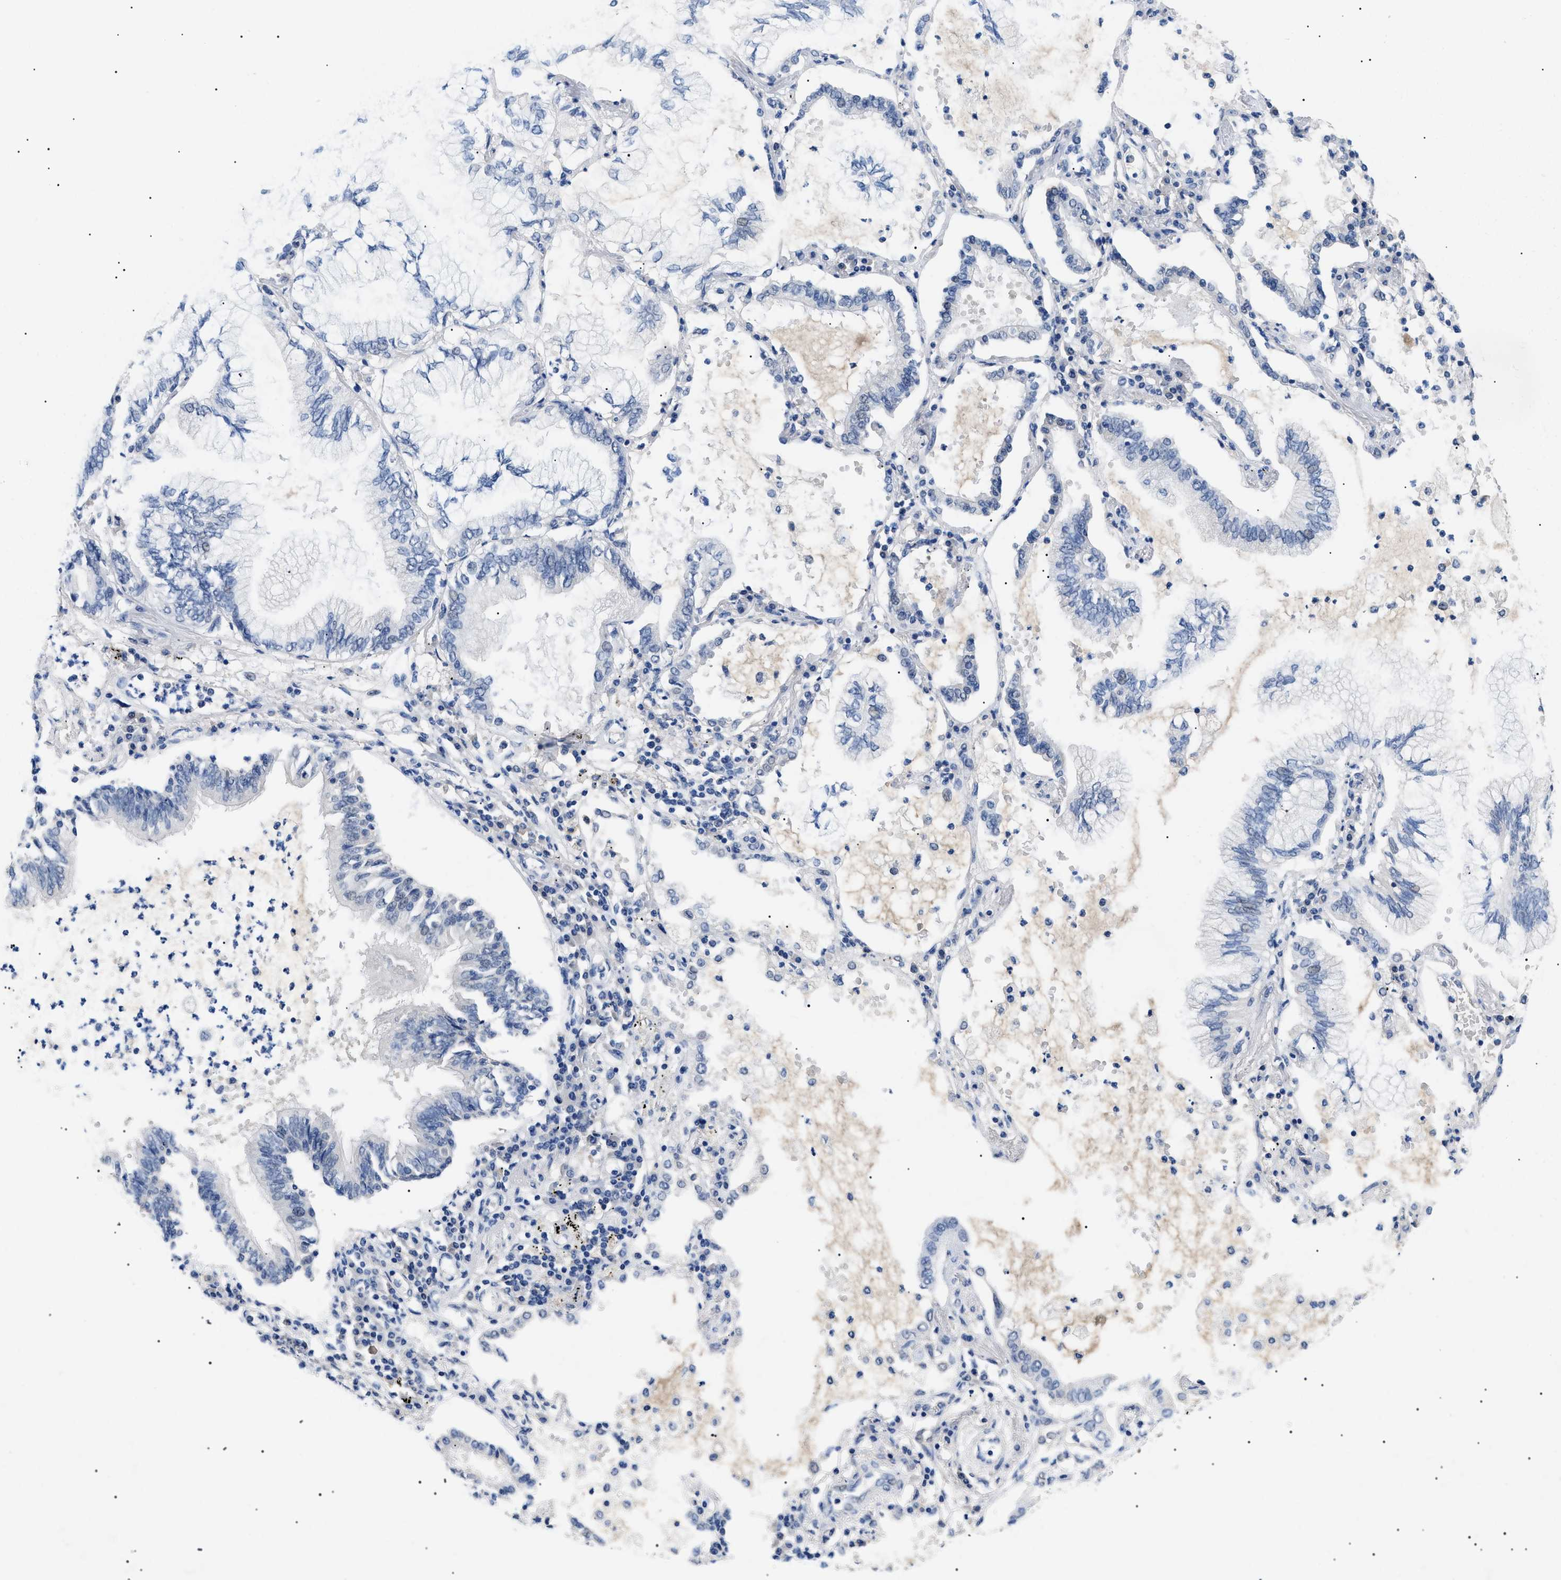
{"staining": {"intensity": "negative", "quantity": "none", "location": "none"}, "tissue": "lung cancer", "cell_type": "Tumor cells", "image_type": "cancer", "snomed": [{"axis": "morphology", "description": "Normal tissue, NOS"}, {"axis": "morphology", "description": "Adenocarcinoma, NOS"}, {"axis": "topography", "description": "Bronchus"}, {"axis": "topography", "description": "Lung"}], "caption": "Tumor cells show no significant expression in adenocarcinoma (lung). (DAB IHC visualized using brightfield microscopy, high magnification).", "gene": "PRRT2", "patient": {"sex": "female", "age": 70}}